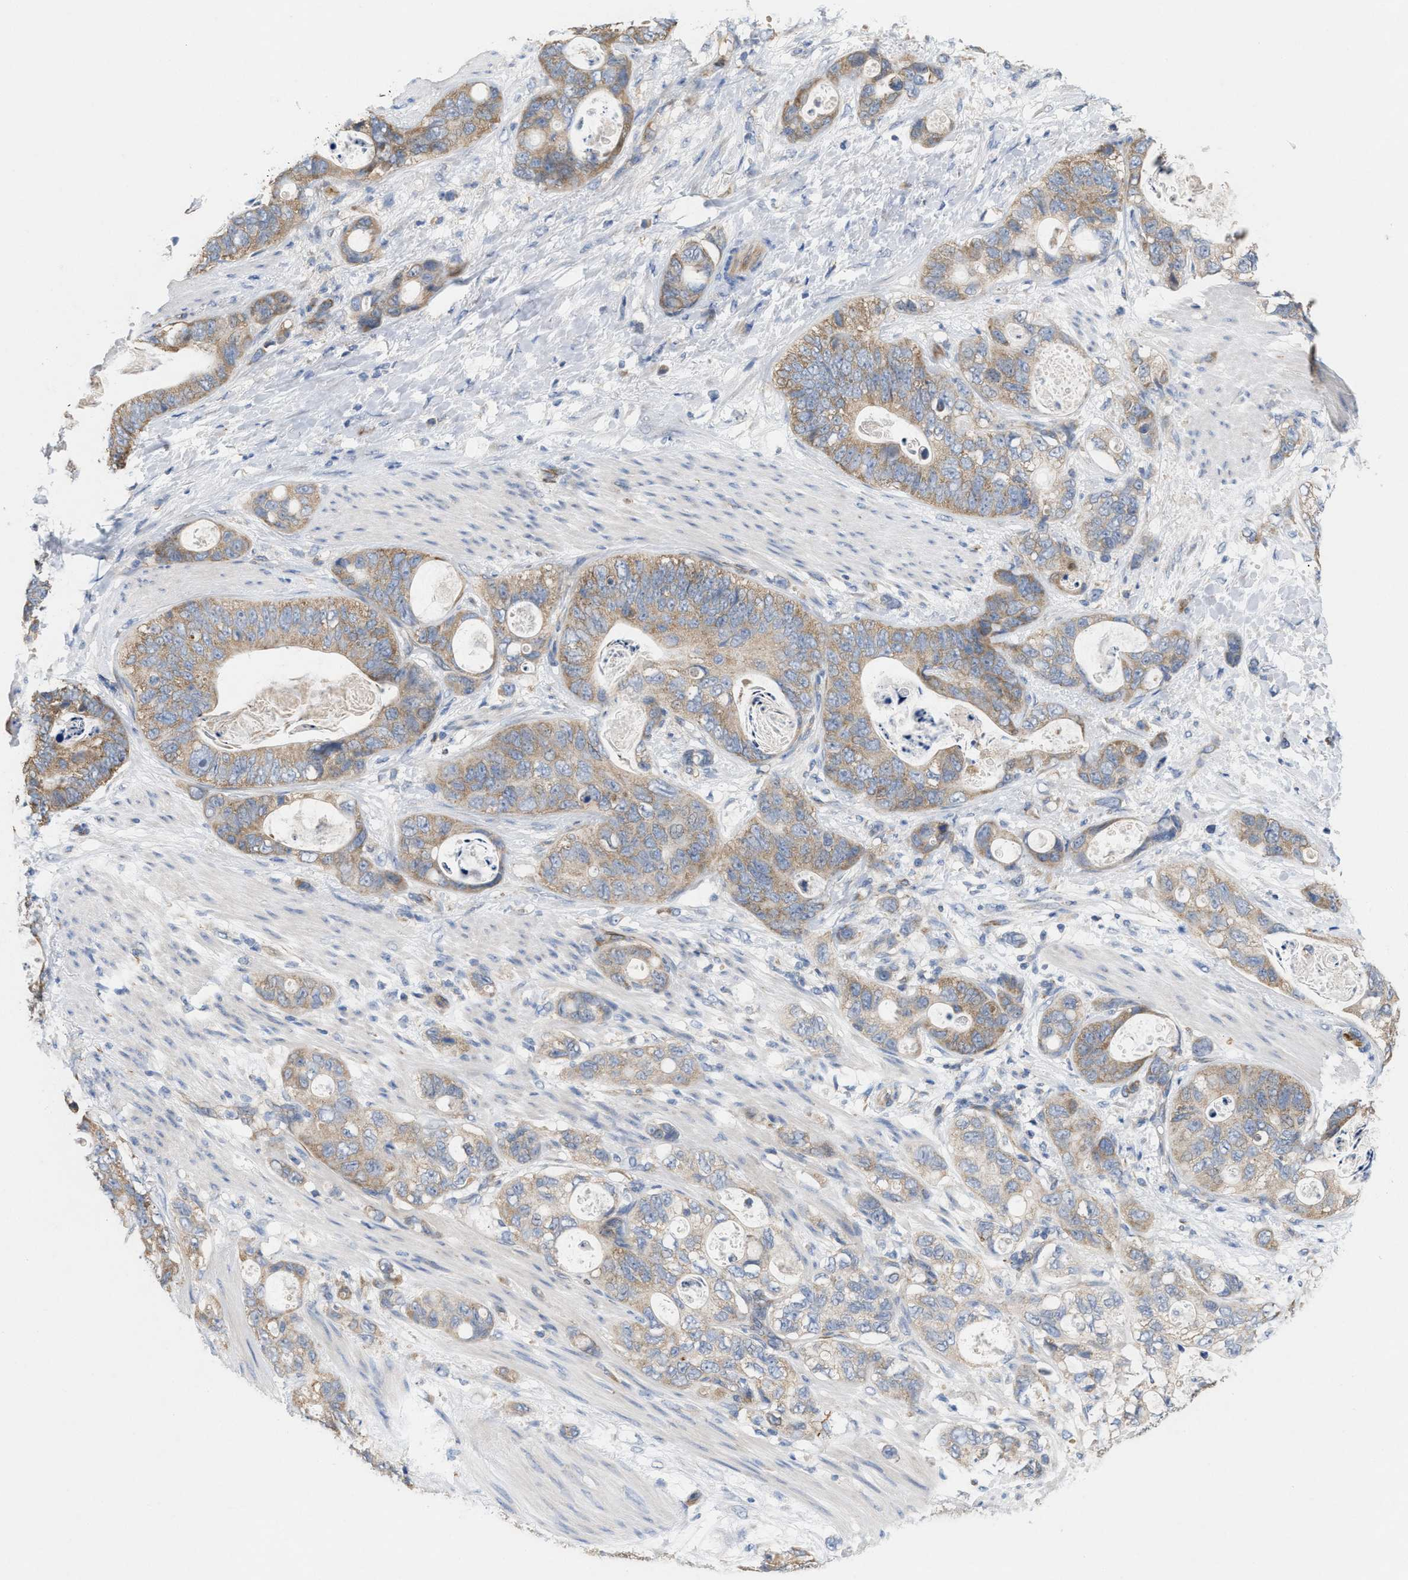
{"staining": {"intensity": "moderate", "quantity": ">75%", "location": "cytoplasmic/membranous"}, "tissue": "stomach cancer", "cell_type": "Tumor cells", "image_type": "cancer", "snomed": [{"axis": "morphology", "description": "Normal tissue, NOS"}, {"axis": "morphology", "description": "Adenocarcinoma, NOS"}, {"axis": "topography", "description": "Stomach"}], "caption": "IHC histopathology image of stomach cancer stained for a protein (brown), which displays medium levels of moderate cytoplasmic/membranous expression in about >75% of tumor cells.", "gene": "UBAP2", "patient": {"sex": "female", "age": 89}}